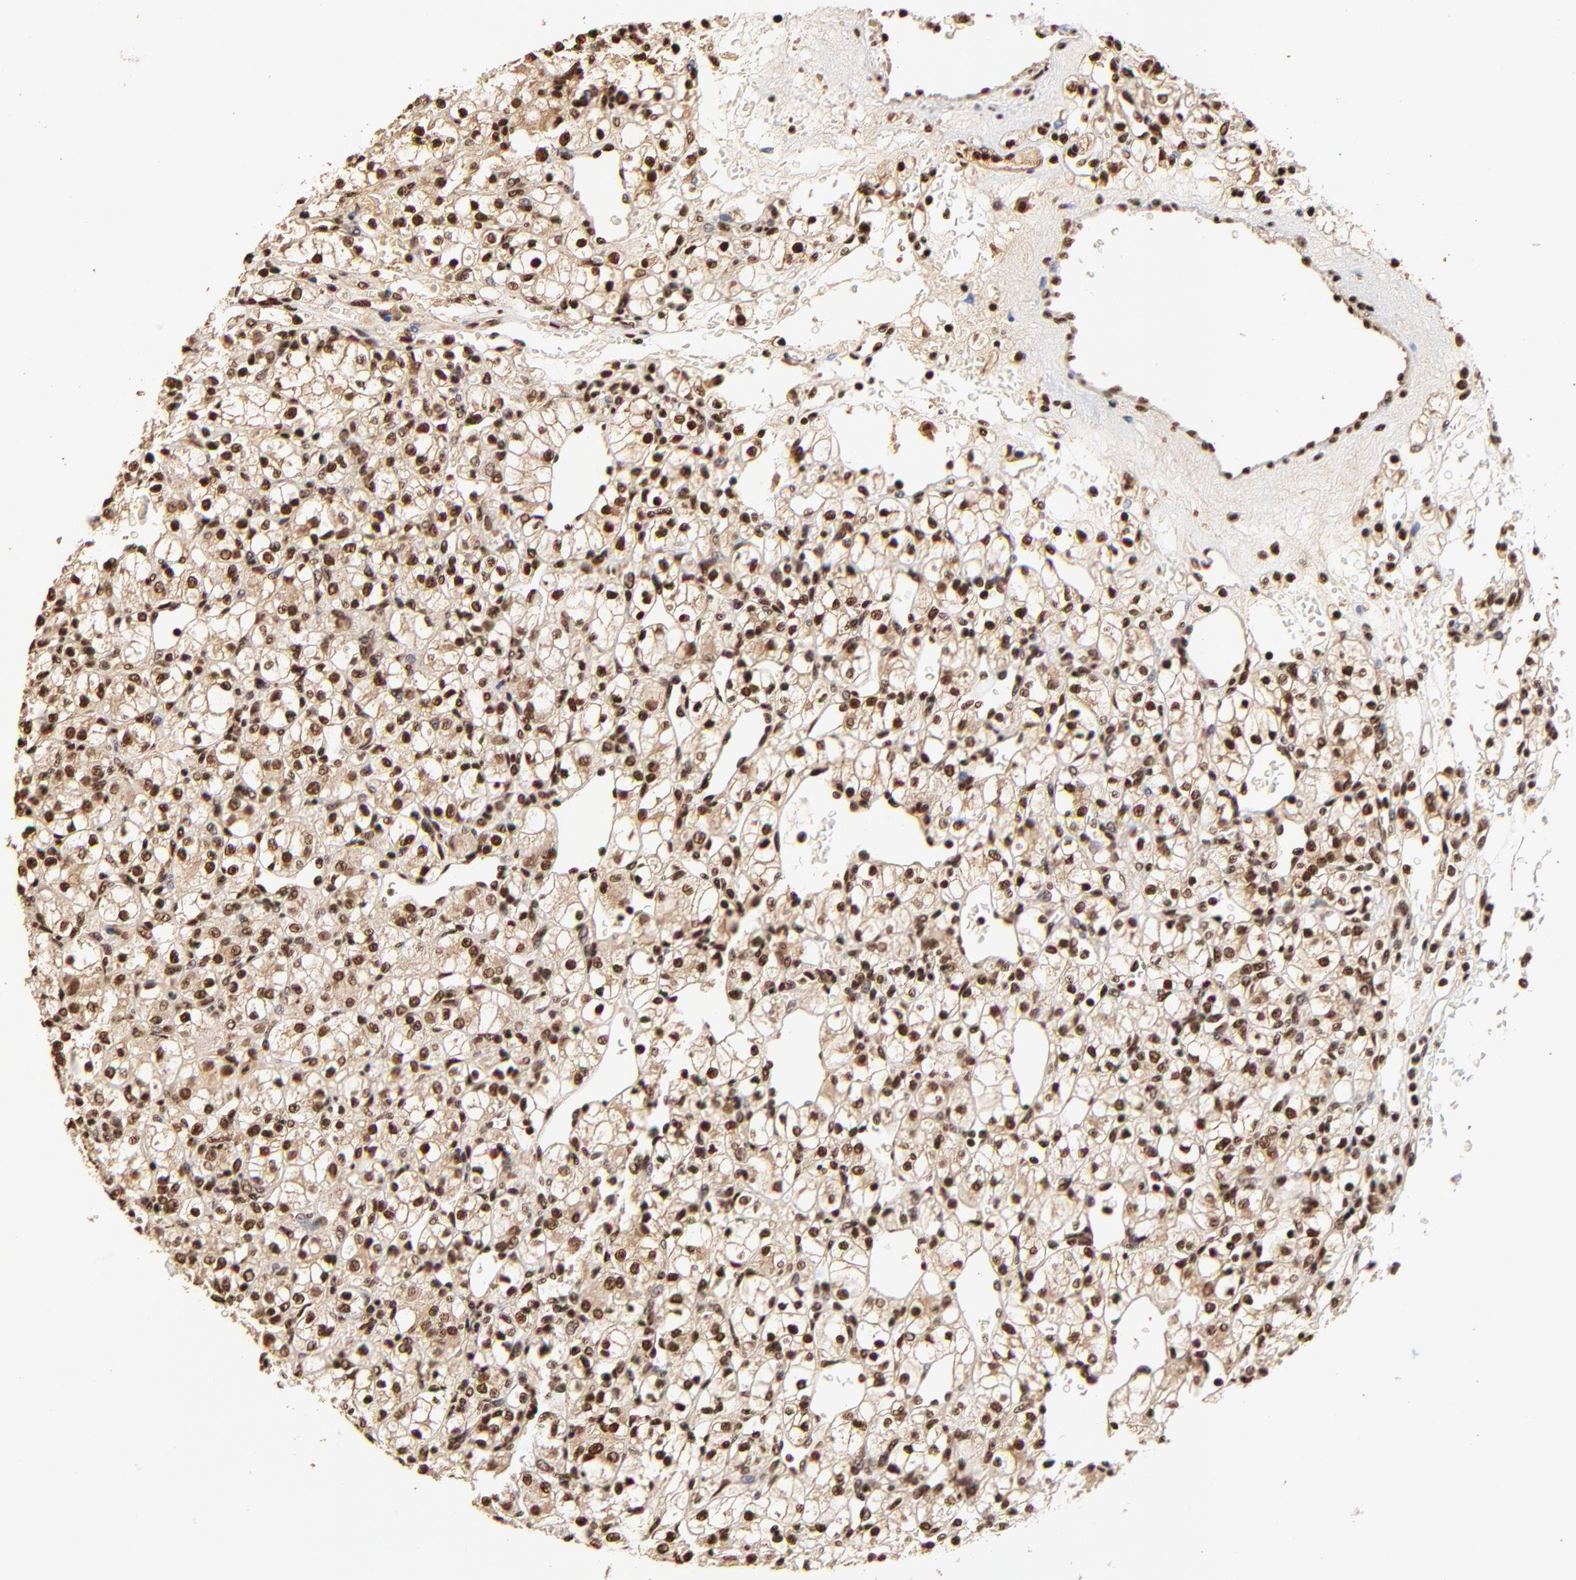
{"staining": {"intensity": "strong", "quantity": ">75%", "location": "cytoplasmic/membranous,nuclear"}, "tissue": "renal cancer", "cell_type": "Tumor cells", "image_type": "cancer", "snomed": [{"axis": "morphology", "description": "Adenocarcinoma, NOS"}, {"axis": "topography", "description": "Kidney"}], "caption": "The image reveals immunohistochemical staining of renal cancer. There is strong cytoplasmic/membranous and nuclear positivity is identified in approximately >75% of tumor cells.", "gene": "MED12", "patient": {"sex": "female", "age": 62}}